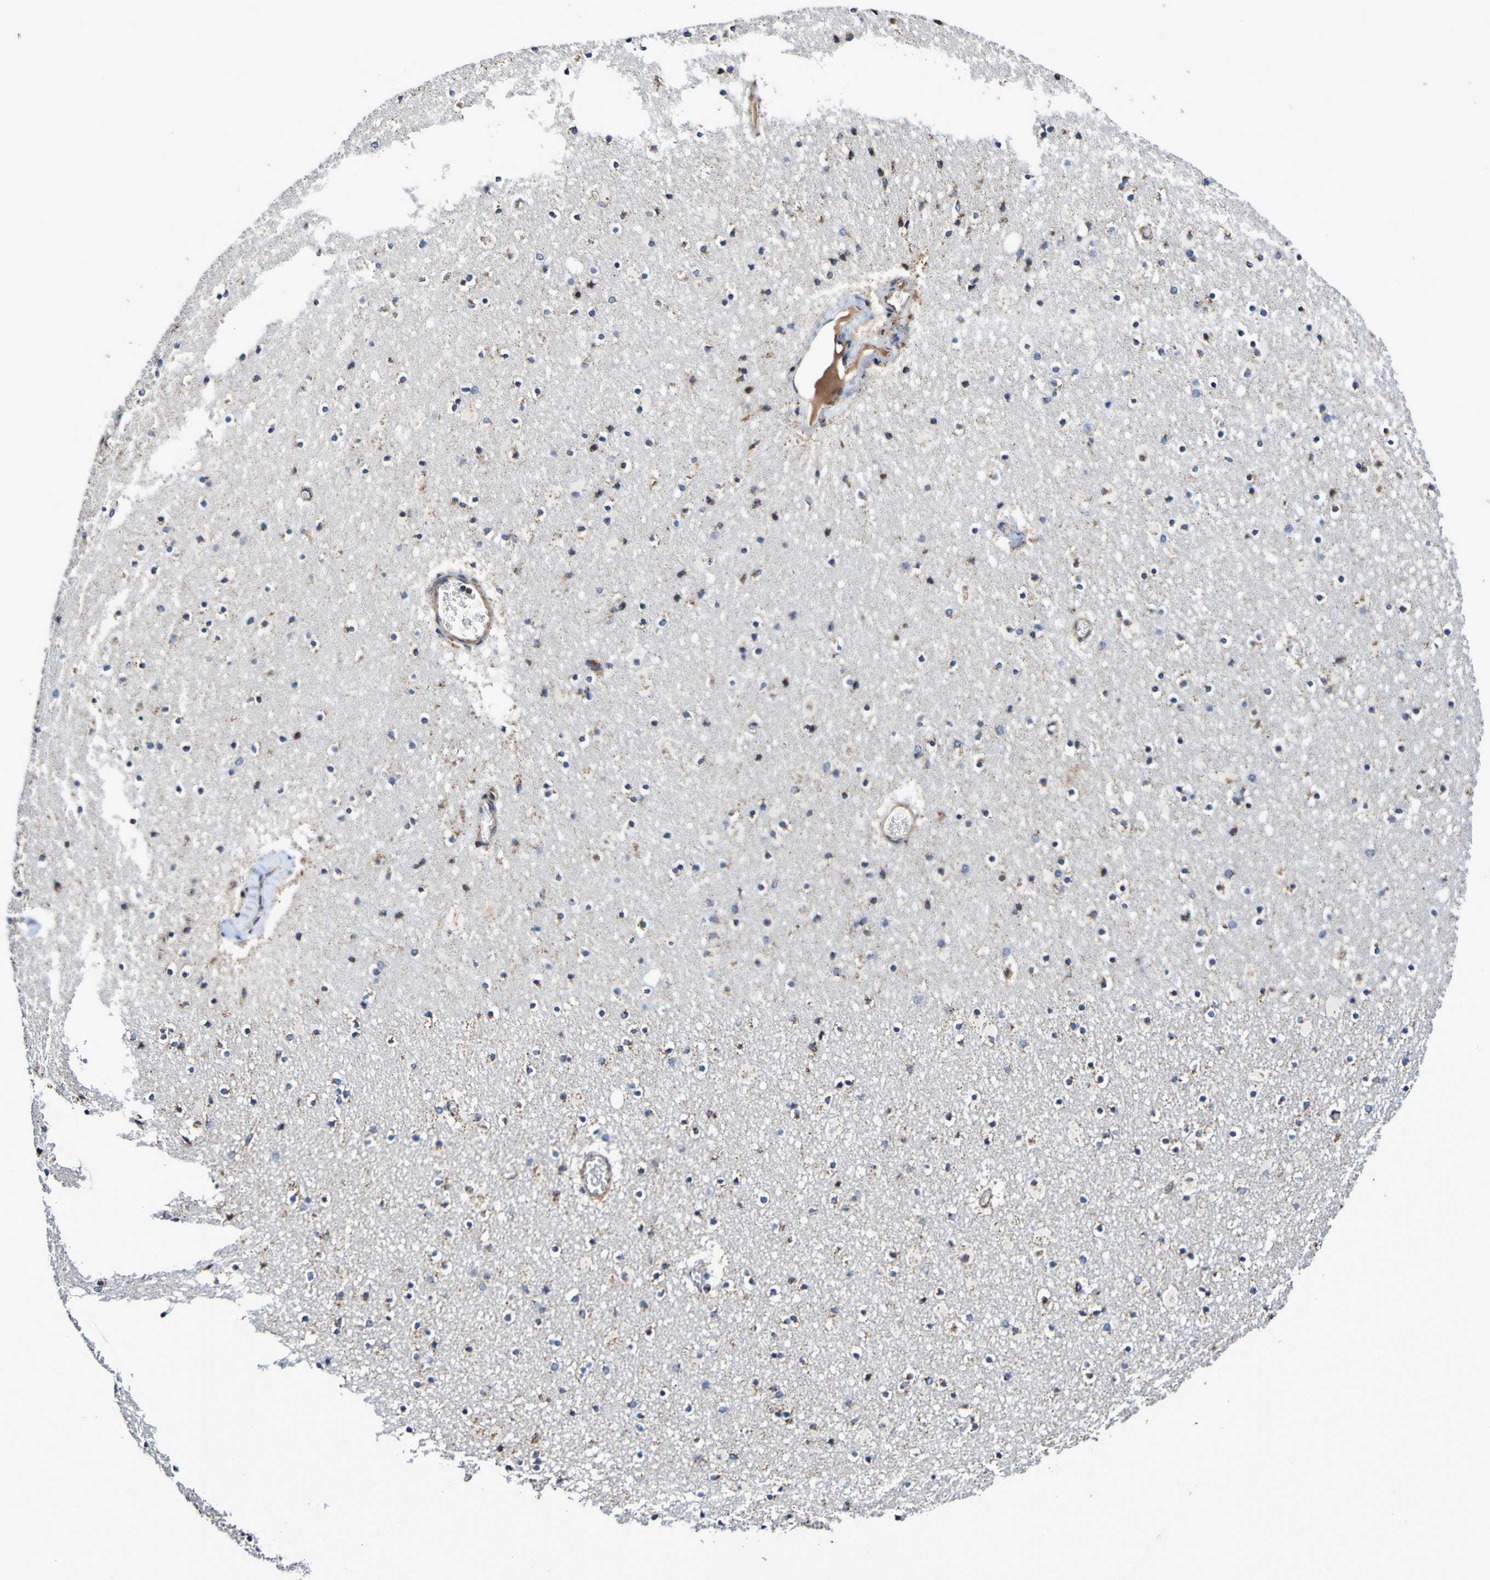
{"staining": {"intensity": "moderate", "quantity": "25%-75%", "location": "cytoplasmic/membranous"}, "tissue": "caudate", "cell_type": "Glial cells", "image_type": "normal", "snomed": [{"axis": "morphology", "description": "Normal tissue, NOS"}, {"axis": "topography", "description": "Lateral ventricle wall"}], "caption": "Immunohistochemistry (IHC) photomicrograph of normal human caudate stained for a protein (brown), which displays medium levels of moderate cytoplasmic/membranous positivity in approximately 25%-75% of glial cells.", "gene": "IL18R1", "patient": {"sex": "male", "age": 45}}